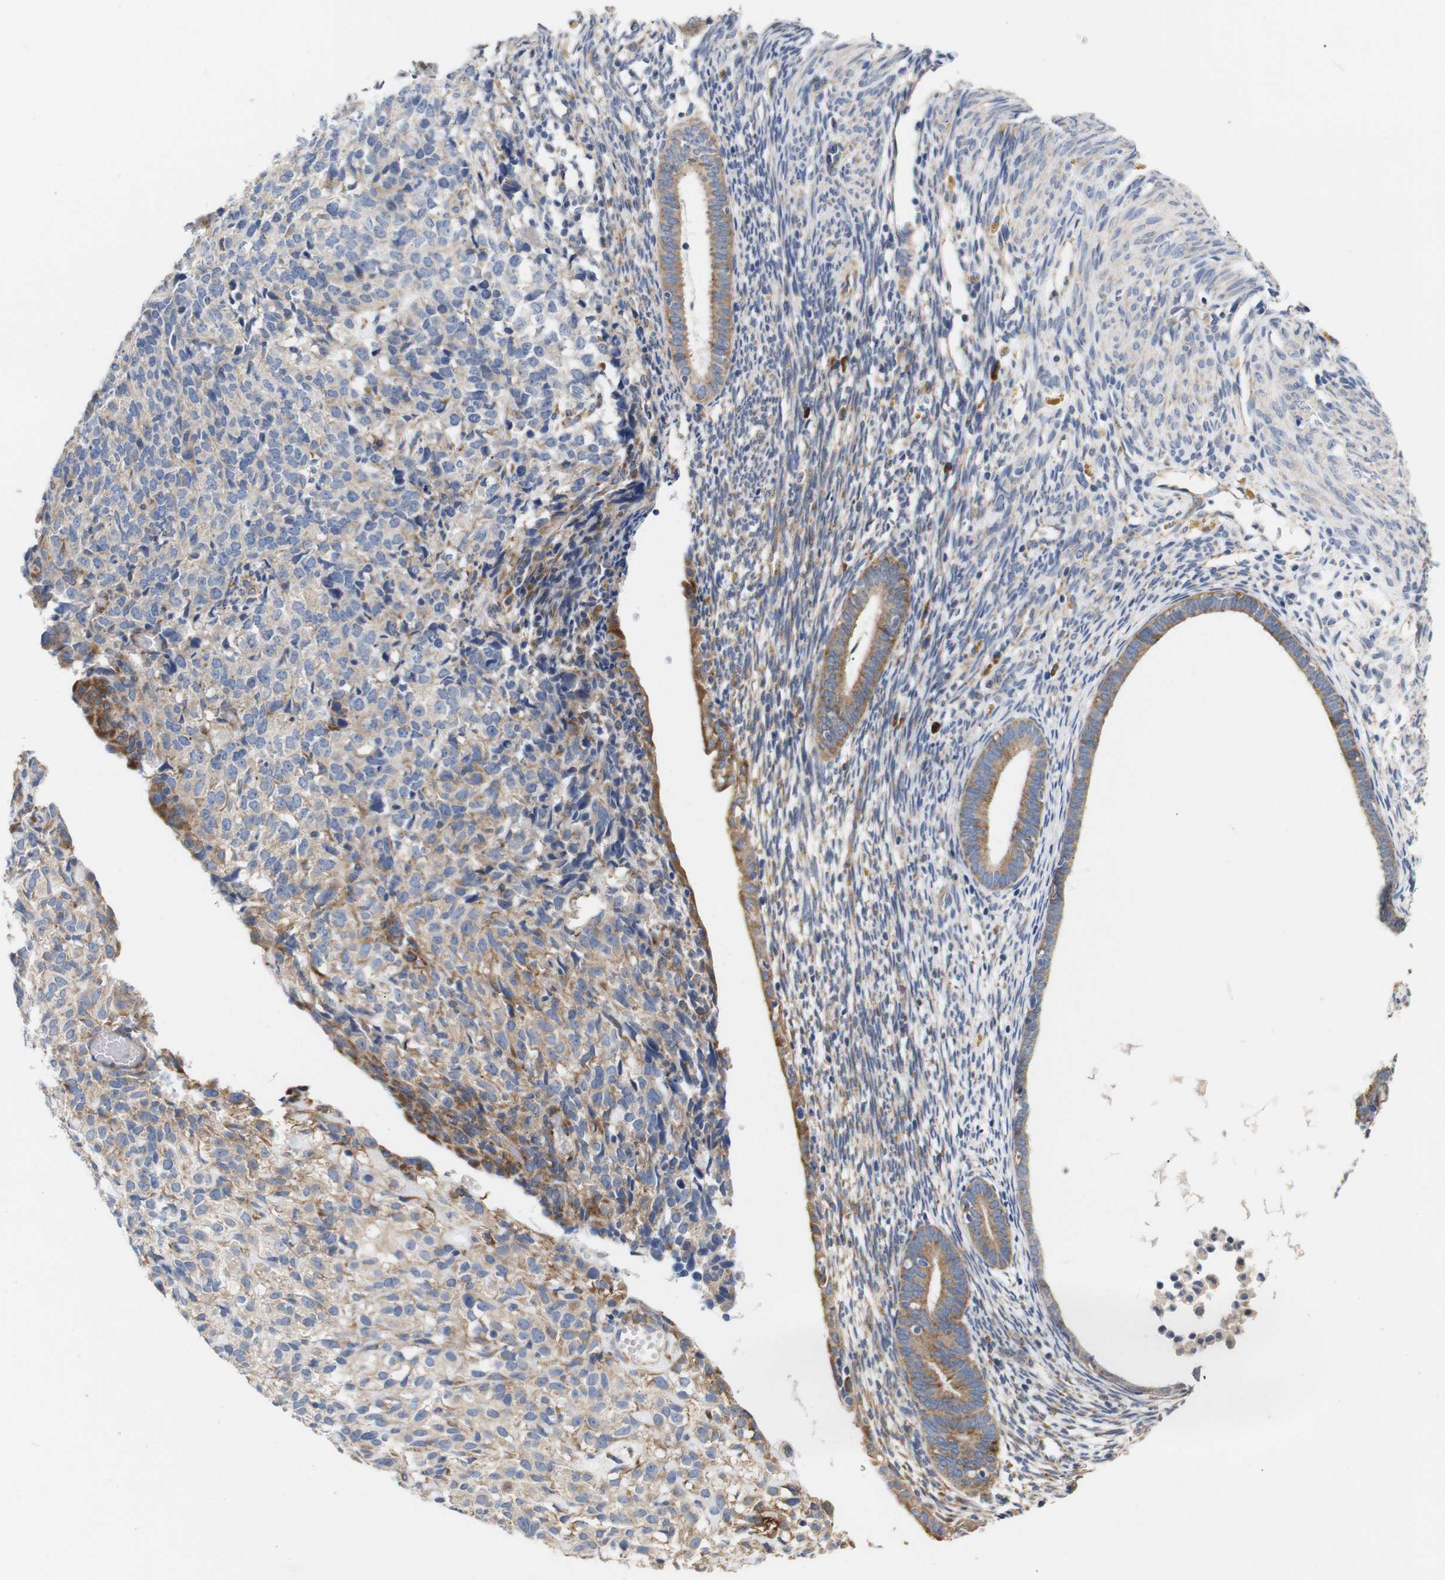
{"staining": {"intensity": "weak", "quantity": "<25%", "location": "cytoplasmic/membranous"}, "tissue": "endometrium", "cell_type": "Cells in endometrial stroma", "image_type": "normal", "snomed": [{"axis": "morphology", "description": "Normal tissue, NOS"}, {"axis": "morphology", "description": "Adenocarcinoma, NOS"}, {"axis": "topography", "description": "Endometrium"}, {"axis": "topography", "description": "Ovary"}], "caption": "An immunohistochemistry (IHC) histopathology image of normal endometrium is shown. There is no staining in cells in endometrial stroma of endometrium. Brightfield microscopy of IHC stained with DAB (3,3'-diaminobenzidine) (brown) and hematoxylin (blue), captured at high magnification.", "gene": "TRIM5", "patient": {"sex": "female", "age": 68}}